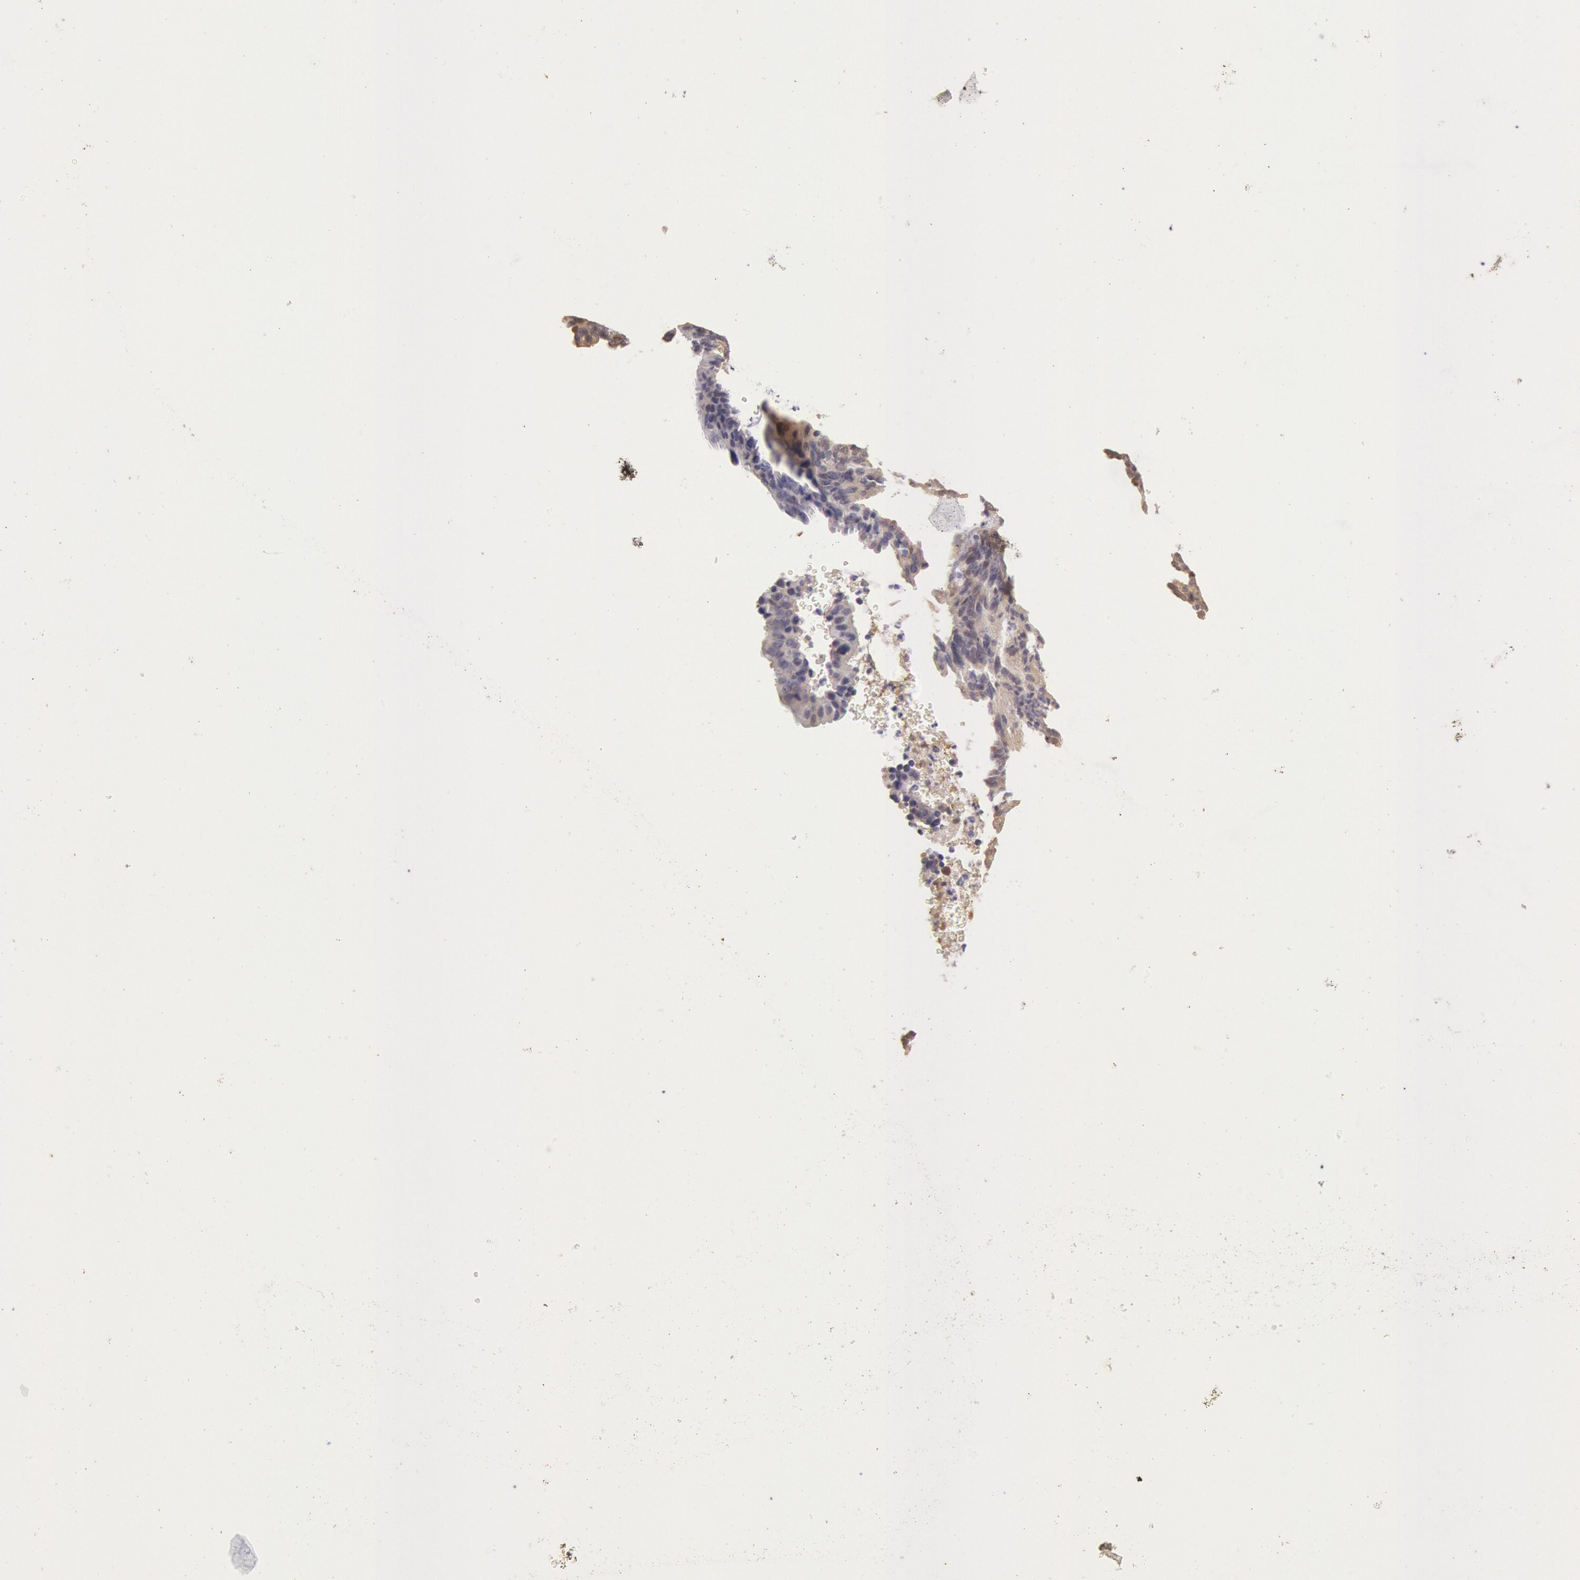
{"staining": {"intensity": "negative", "quantity": "none", "location": "none"}, "tissue": "ovarian cancer", "cell_type": "Tumor cells", "image_type": "cancer", "snomed": [{"axis": "morphology", "description": "Carcinoma, endometroid"}, {"axis": "topography", "description": "Ovary"}], "caption": "Tumor cells show no significant protein staining in ovarian cancer.", "gene": "C1R", "patient": {"sex": "female", "age": 52}}